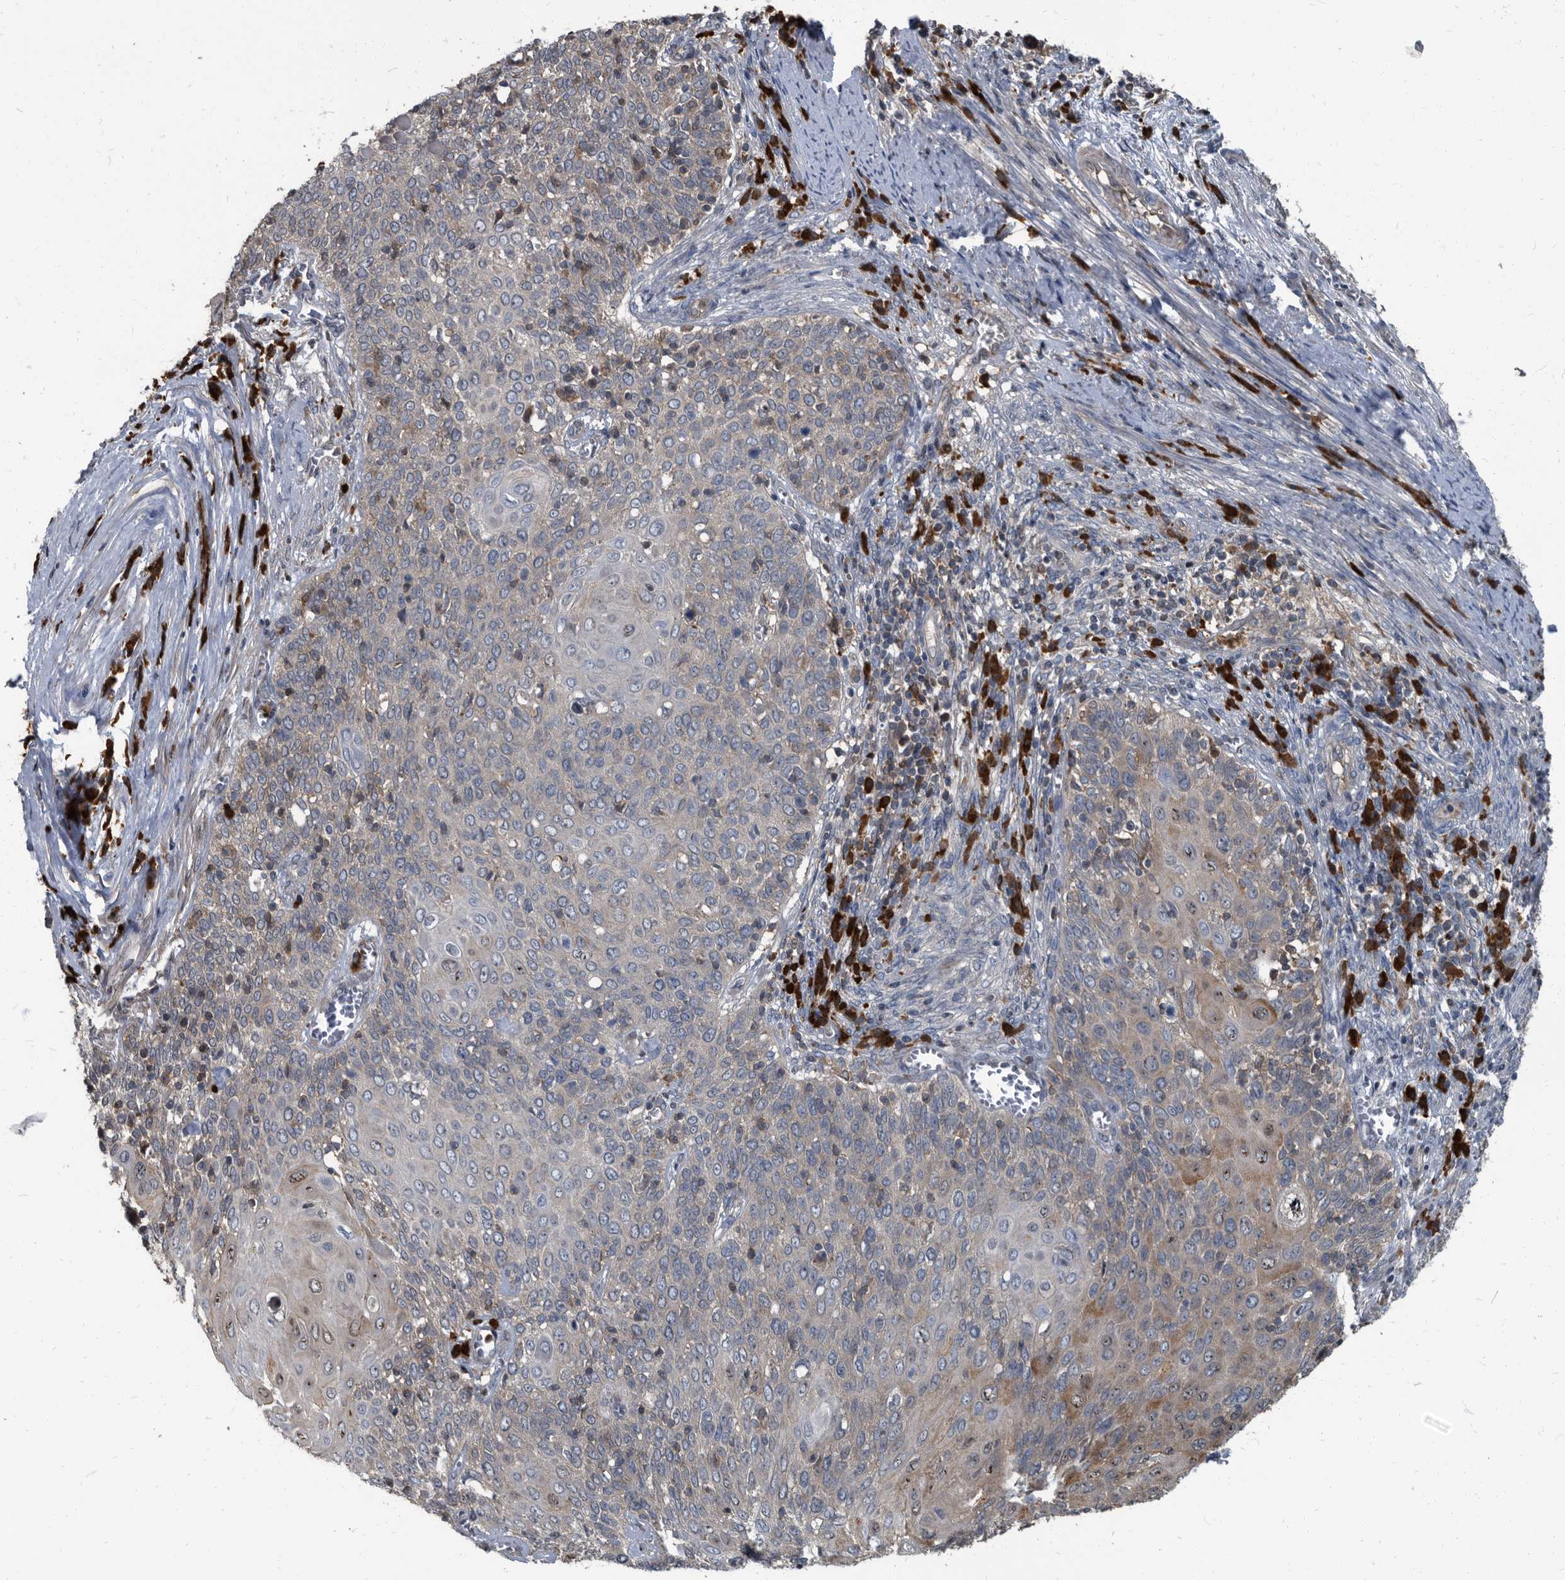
{"staining": {"intensity": "moderate", "quantity": "<25%", "location": "cytoplasmic/membranous,nuclear"}, "tissue": "cervical cancer", "cell_type": "Tumor cells", "image_type": "cancer", "snomed": [{"axis": "morphology", "description": "Squamous cell carcinoma, NOS"}, {"axis": "topography", "description": "Cervix"}], "caption": "IHC staining of cervical squamous cell carcinoma, which shows low levels of moderate cytoplasmic/membranous and nuclear expression in about <25% of tumor cells indicating moderate cytoplasmic/membranous and nuclear protein positivity. The staining was performed using DAB (brown) for protein detection and nuclei were counterstained in hematoxylin (blue).", "gene": "CDV3", "patient": {"sex": "female", "age": 39}}